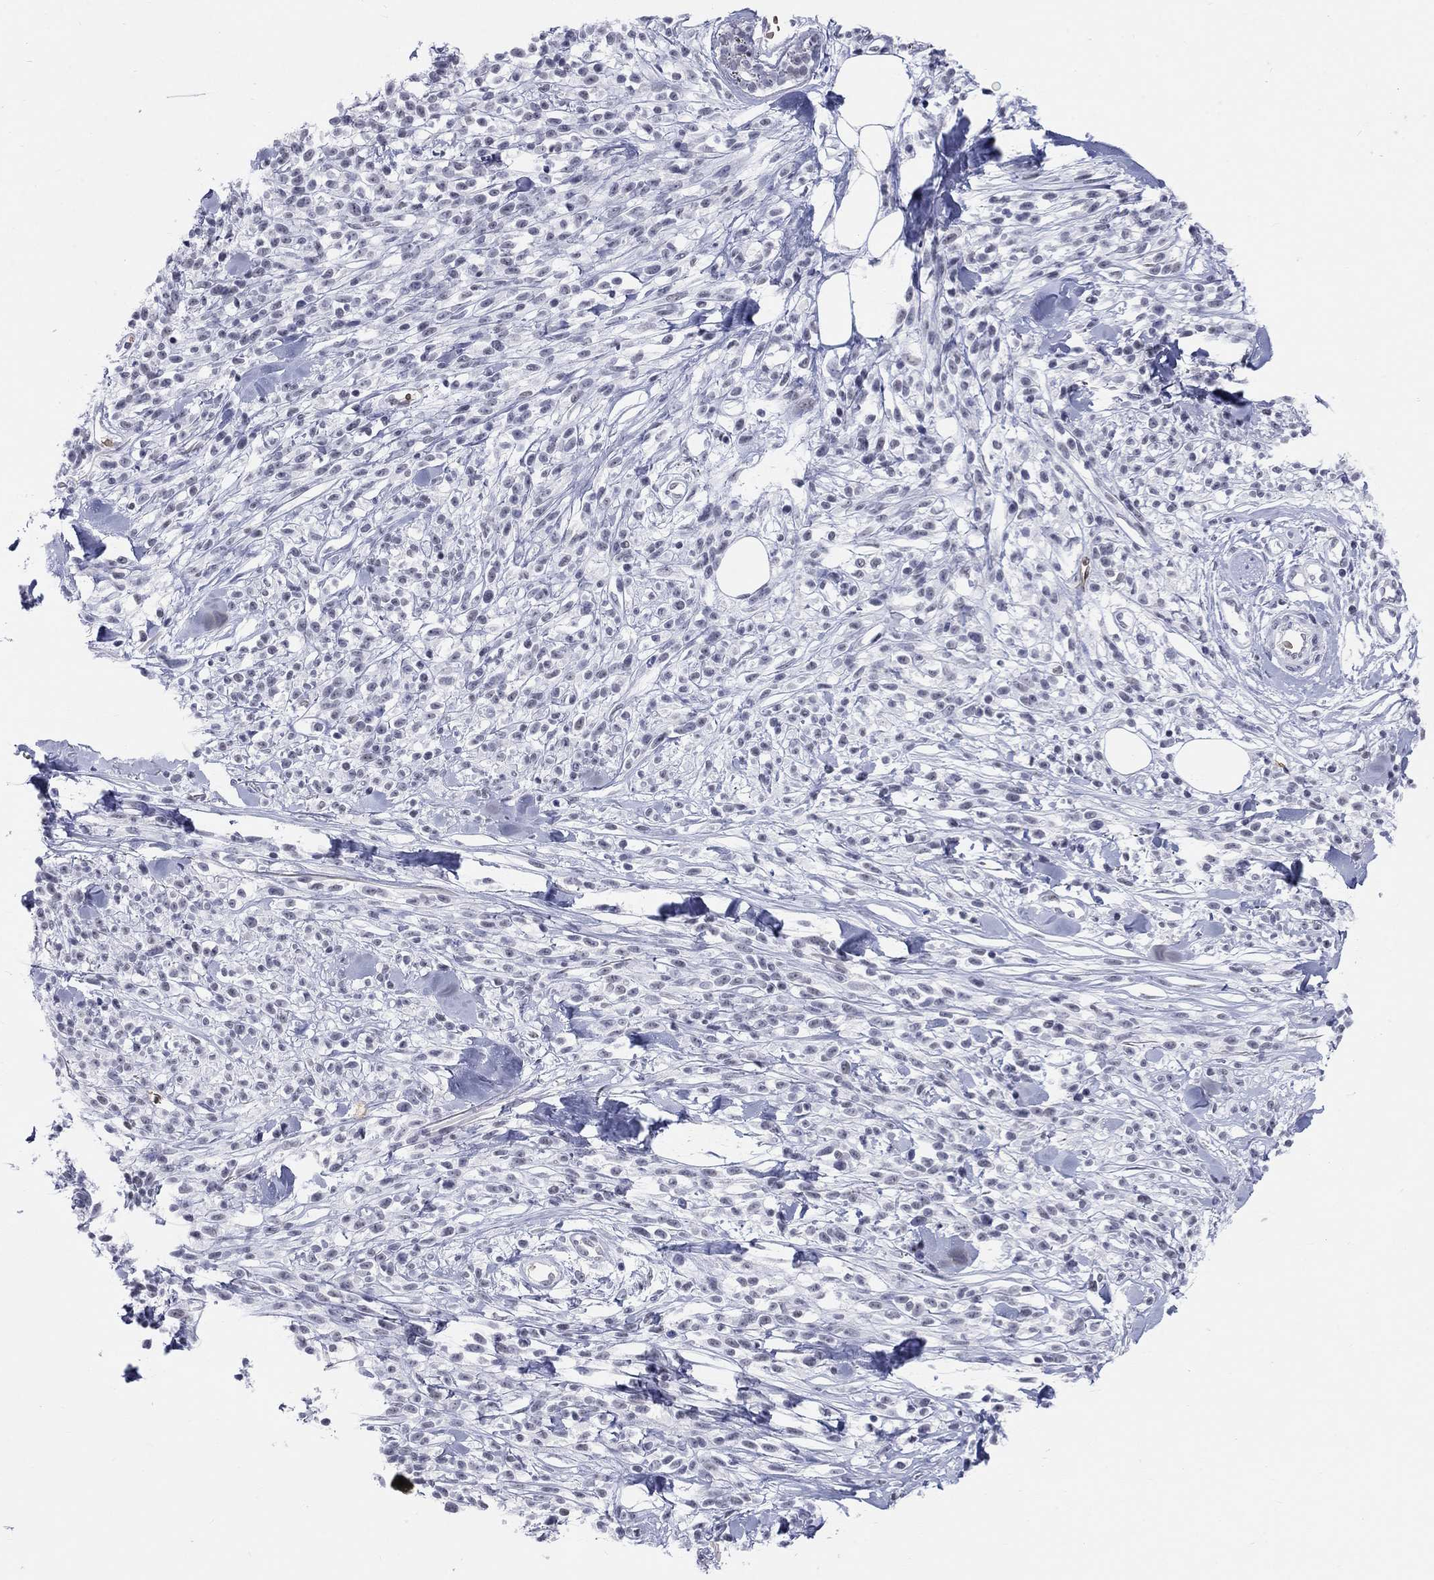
{"staining": {"intensity": "negative", "quantity": "none", "location": "none"}, "tissue": "melanoma", "cell_type": "Tumor cells", "image_type": "cancer", "snomed": [{"axis": "morphology", "description": "Malignant melanoma, NOS"}, {"axis": "topography", "description": "Skin"}, {"axis": "topography", "description": "Skin of trunk"}], "caption": "Human melanoma stained for a protein using IHC exhibits no positivity in tumor cells.", "gene": "DMTN", "patient": {"sex": "male", "age": 74}}